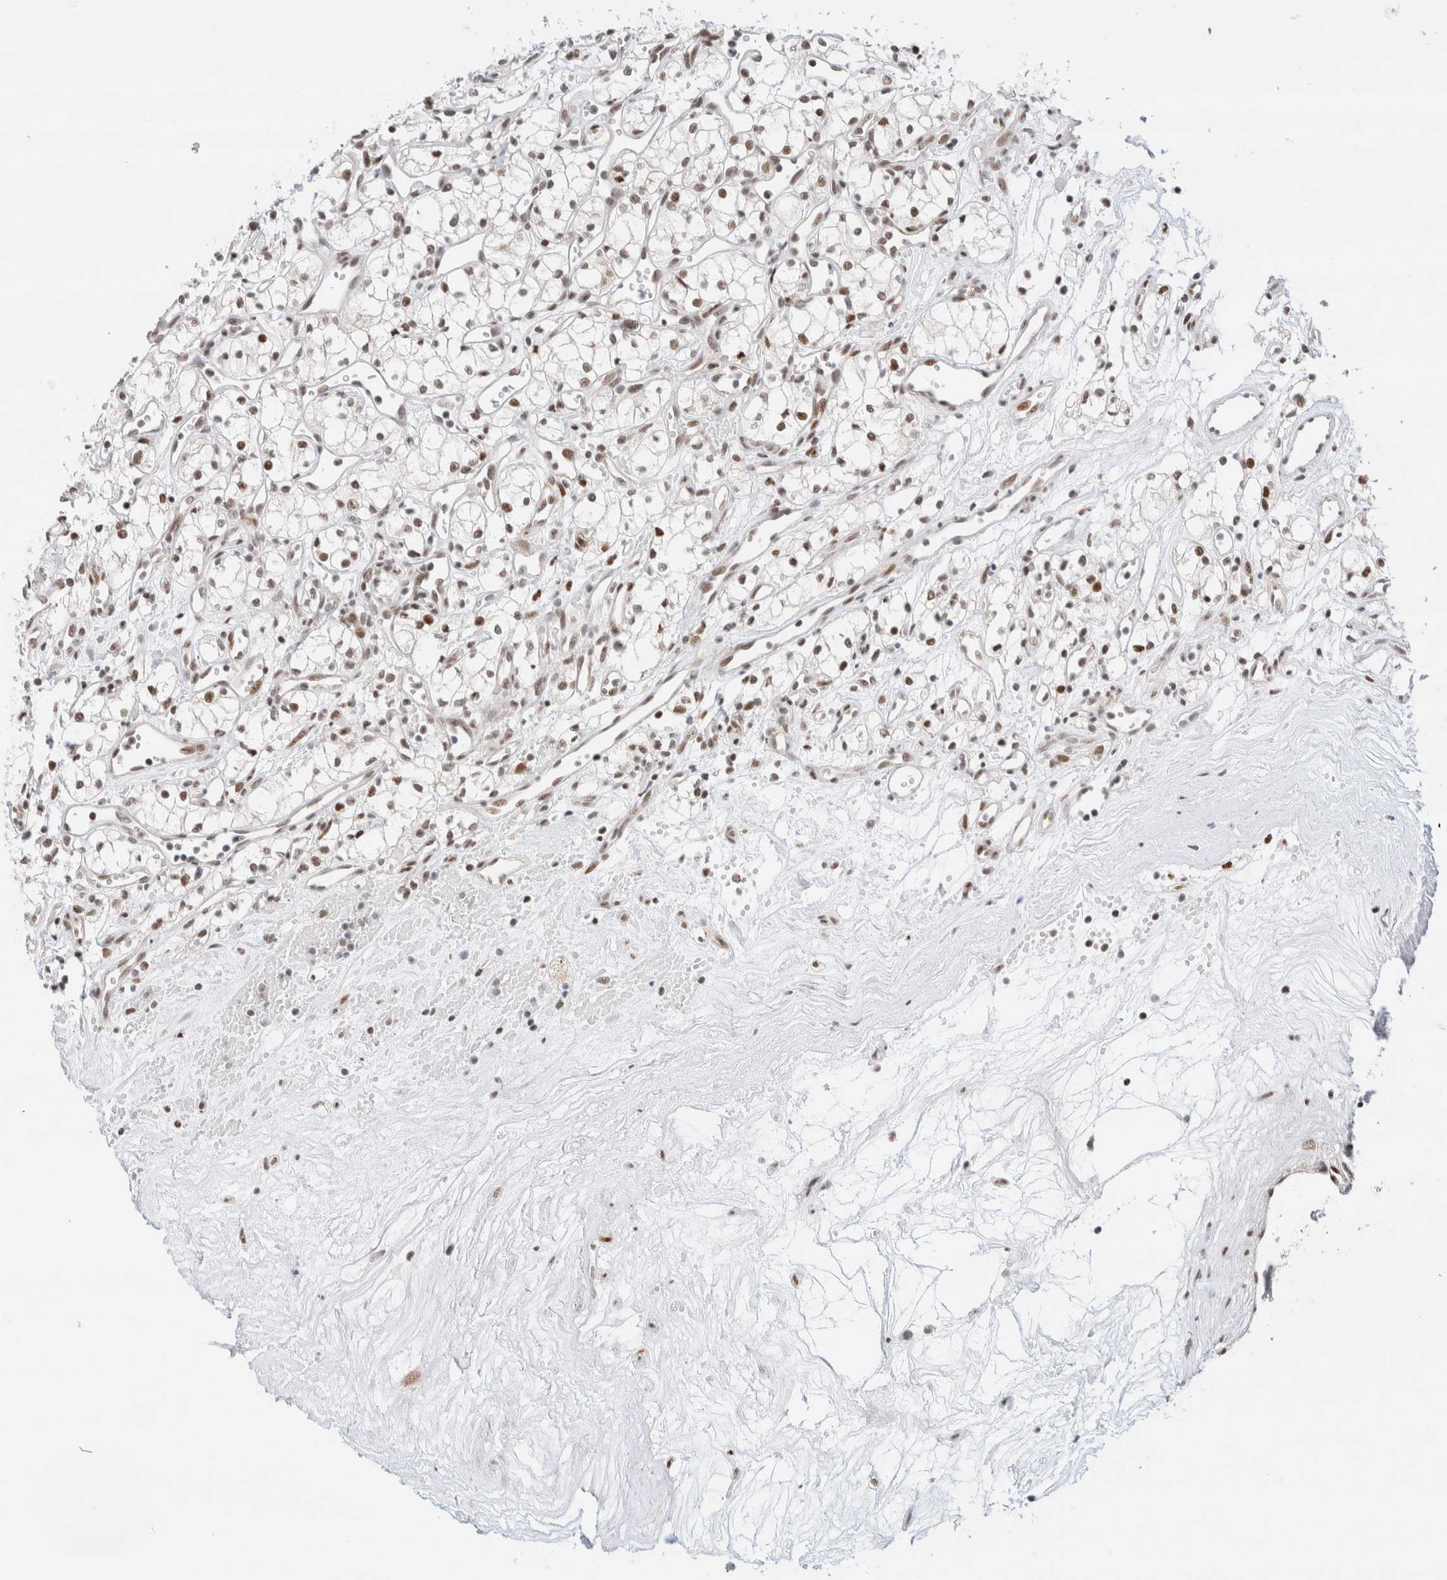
{"staining": {"intensity": "moderate", "quantity": ">75%", "location": "nuclear"}, "tissue": "renal cancer", "cell_type": "Tumor cells", "image_type": "cancer", "snomed": [{"axis": "morphology", "description": "Adenocarcinoma, NOS"}, {"axis": "topography", "description": "Kidney"}], "caption": "Renal adenocarcinoma stained with a brown dye displays moderate nuclear positive positivity in approximately >75% of tumor cells.", "gene": "ZNF282", "patient": {"sex": "male", "age": 59}}